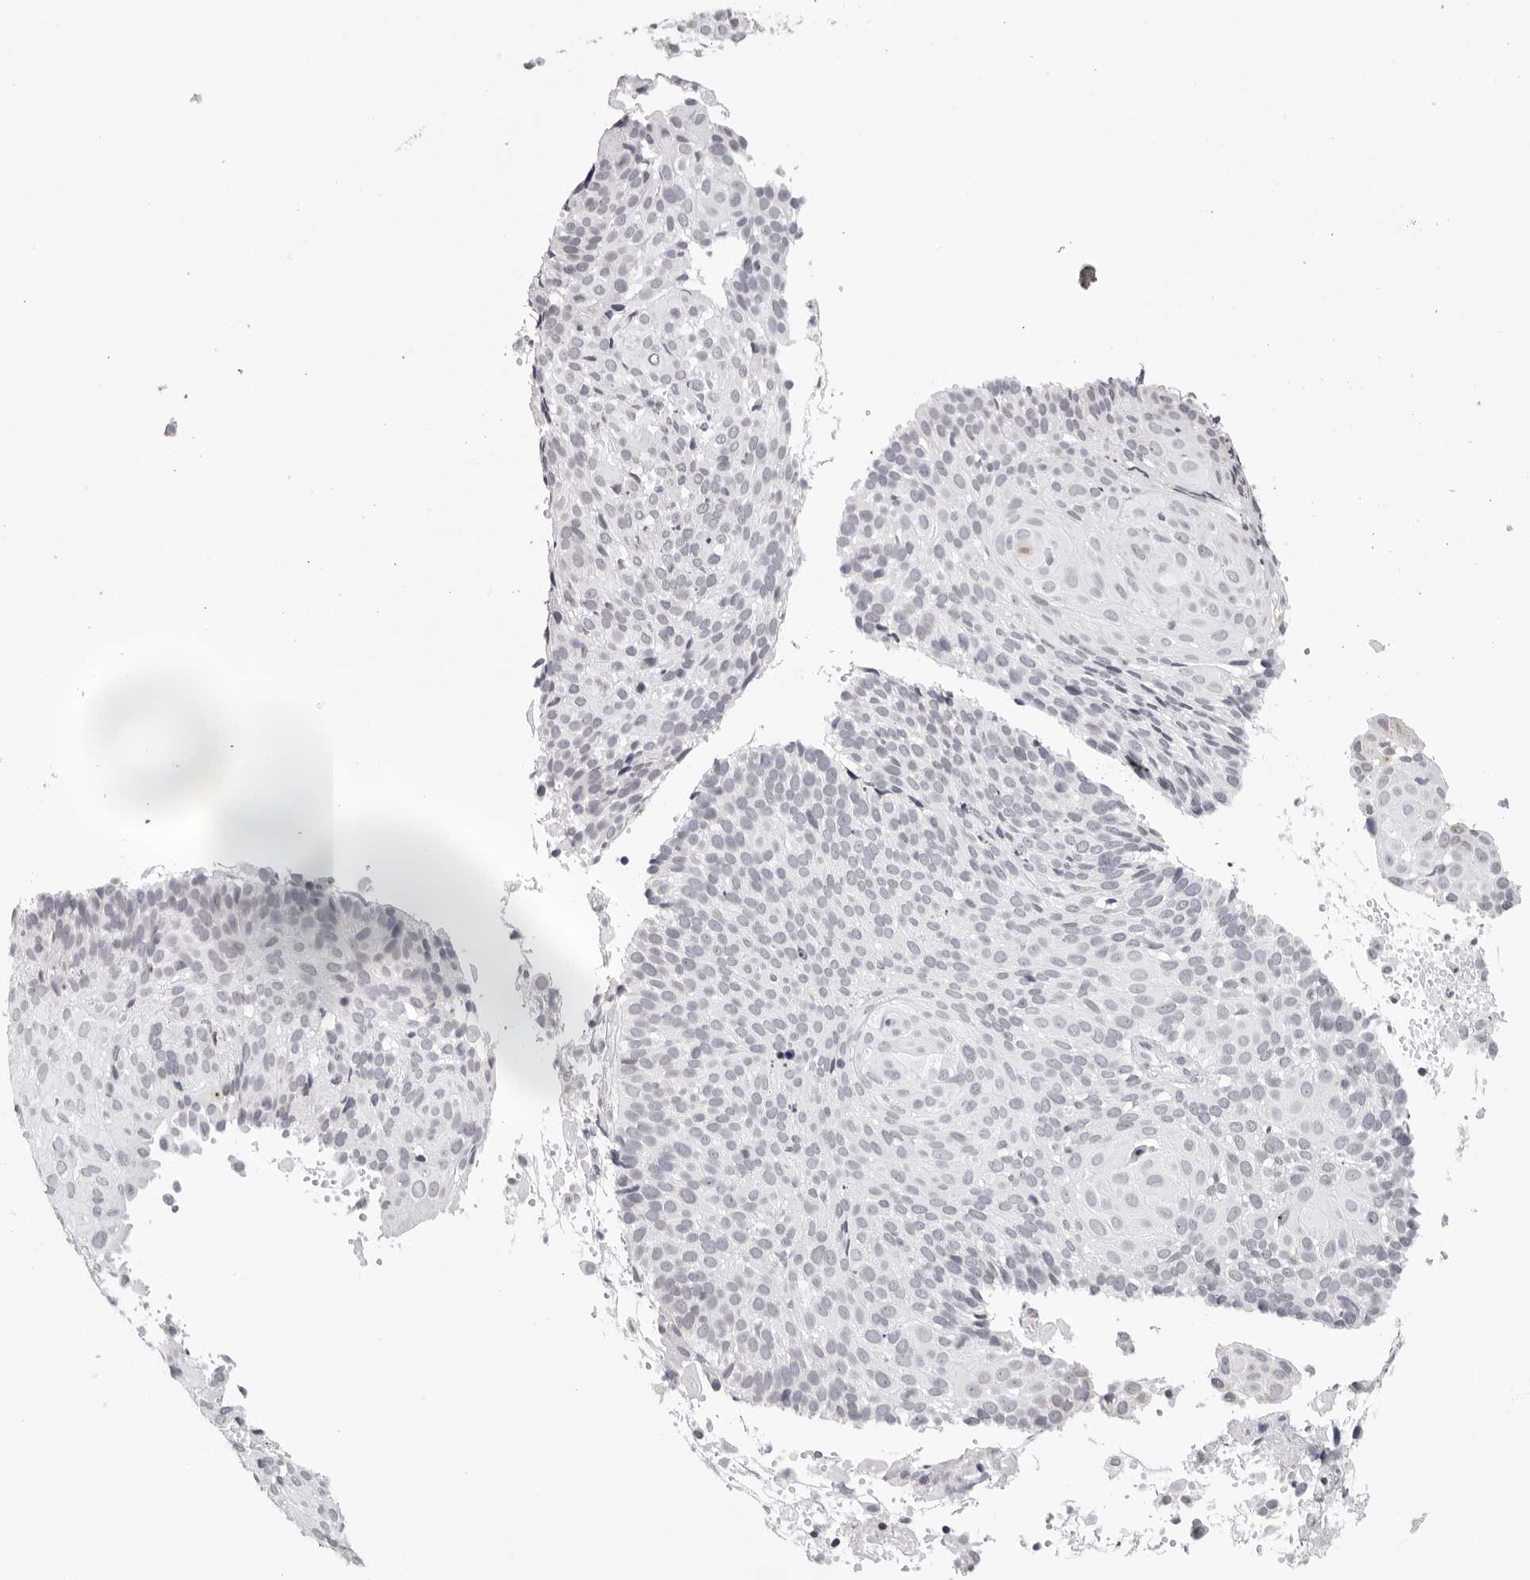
{"staining": {"intensity": "negative", "quantity": "none", "location": "none"}, "tissue": "cervical cancer", "cell_type": "Tumor cells", "image_type": "cancer", "snomed": [{"axis": "morphology", "description": "Squamous cell carcinoma, NOS"}, {"axis": "topography", "description": "Cervix"}], "caption": "Tumor cells show no significant protein expression in squamous cell carcinoma (cervical).", "gene": "IL17RA", "patient": {"sex": "female", "age": 74}}